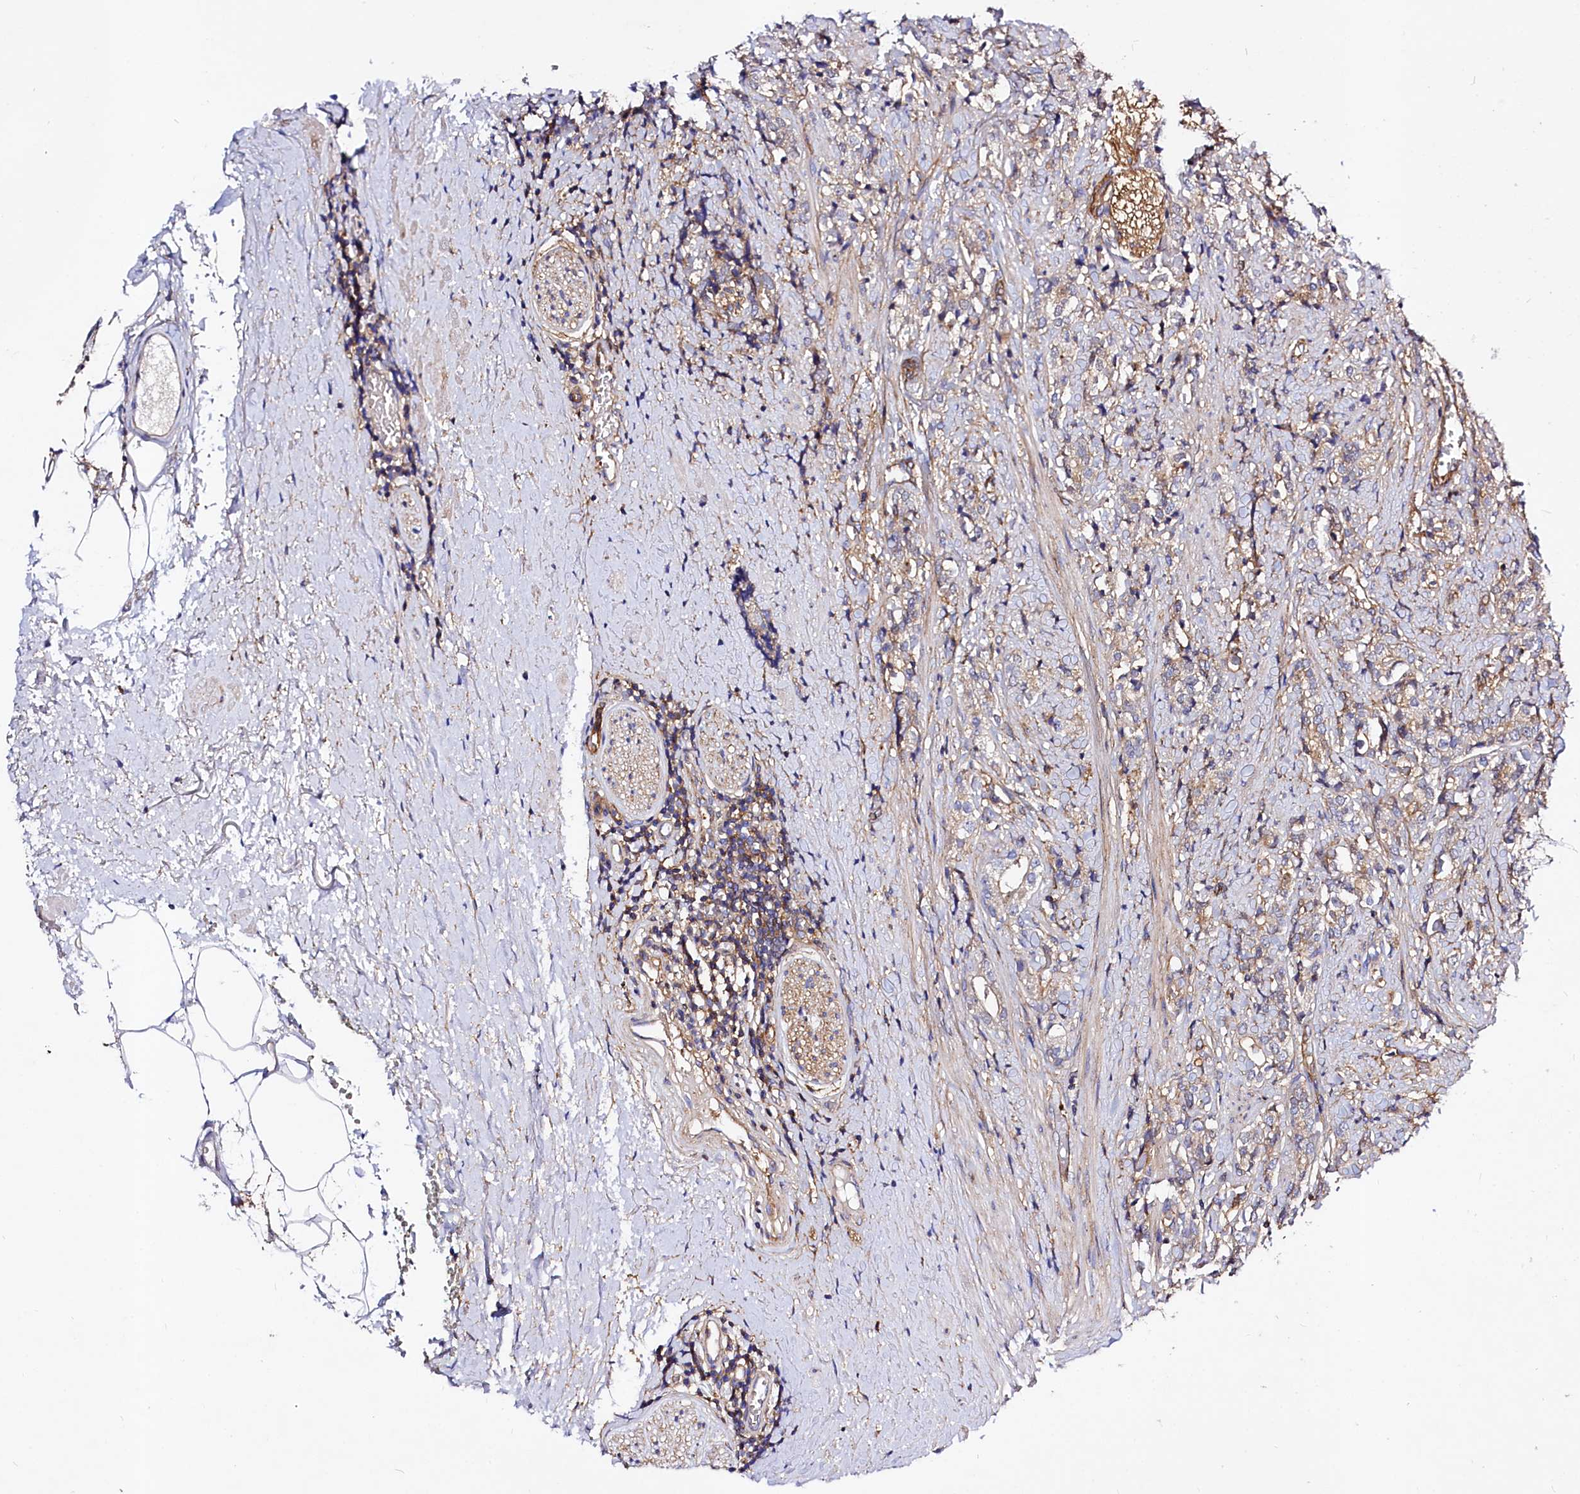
{"staining": {"intensity": "moderate", "quantity": "<25%", "location": "cytoplasmic/membranous"}, "tissue": "prostate cancer", "cell_type": "Tumor cells", "image_type": "cancer", "snomed": [{"axis": "morphology", "description": "Adenocarcinoma, High grade"}, {"axis": "topography", "description": "Prostate"}], "caption": "Immunohistochemical staining of prostate cancer (high-grade adenocarcinoma) exhibits low levels of moderate cytoplasmic/membranous protein staining in approximately <25% of tumor cells.", "gene": "ANO6", "patient": {"sex": "male", "age": 69}}